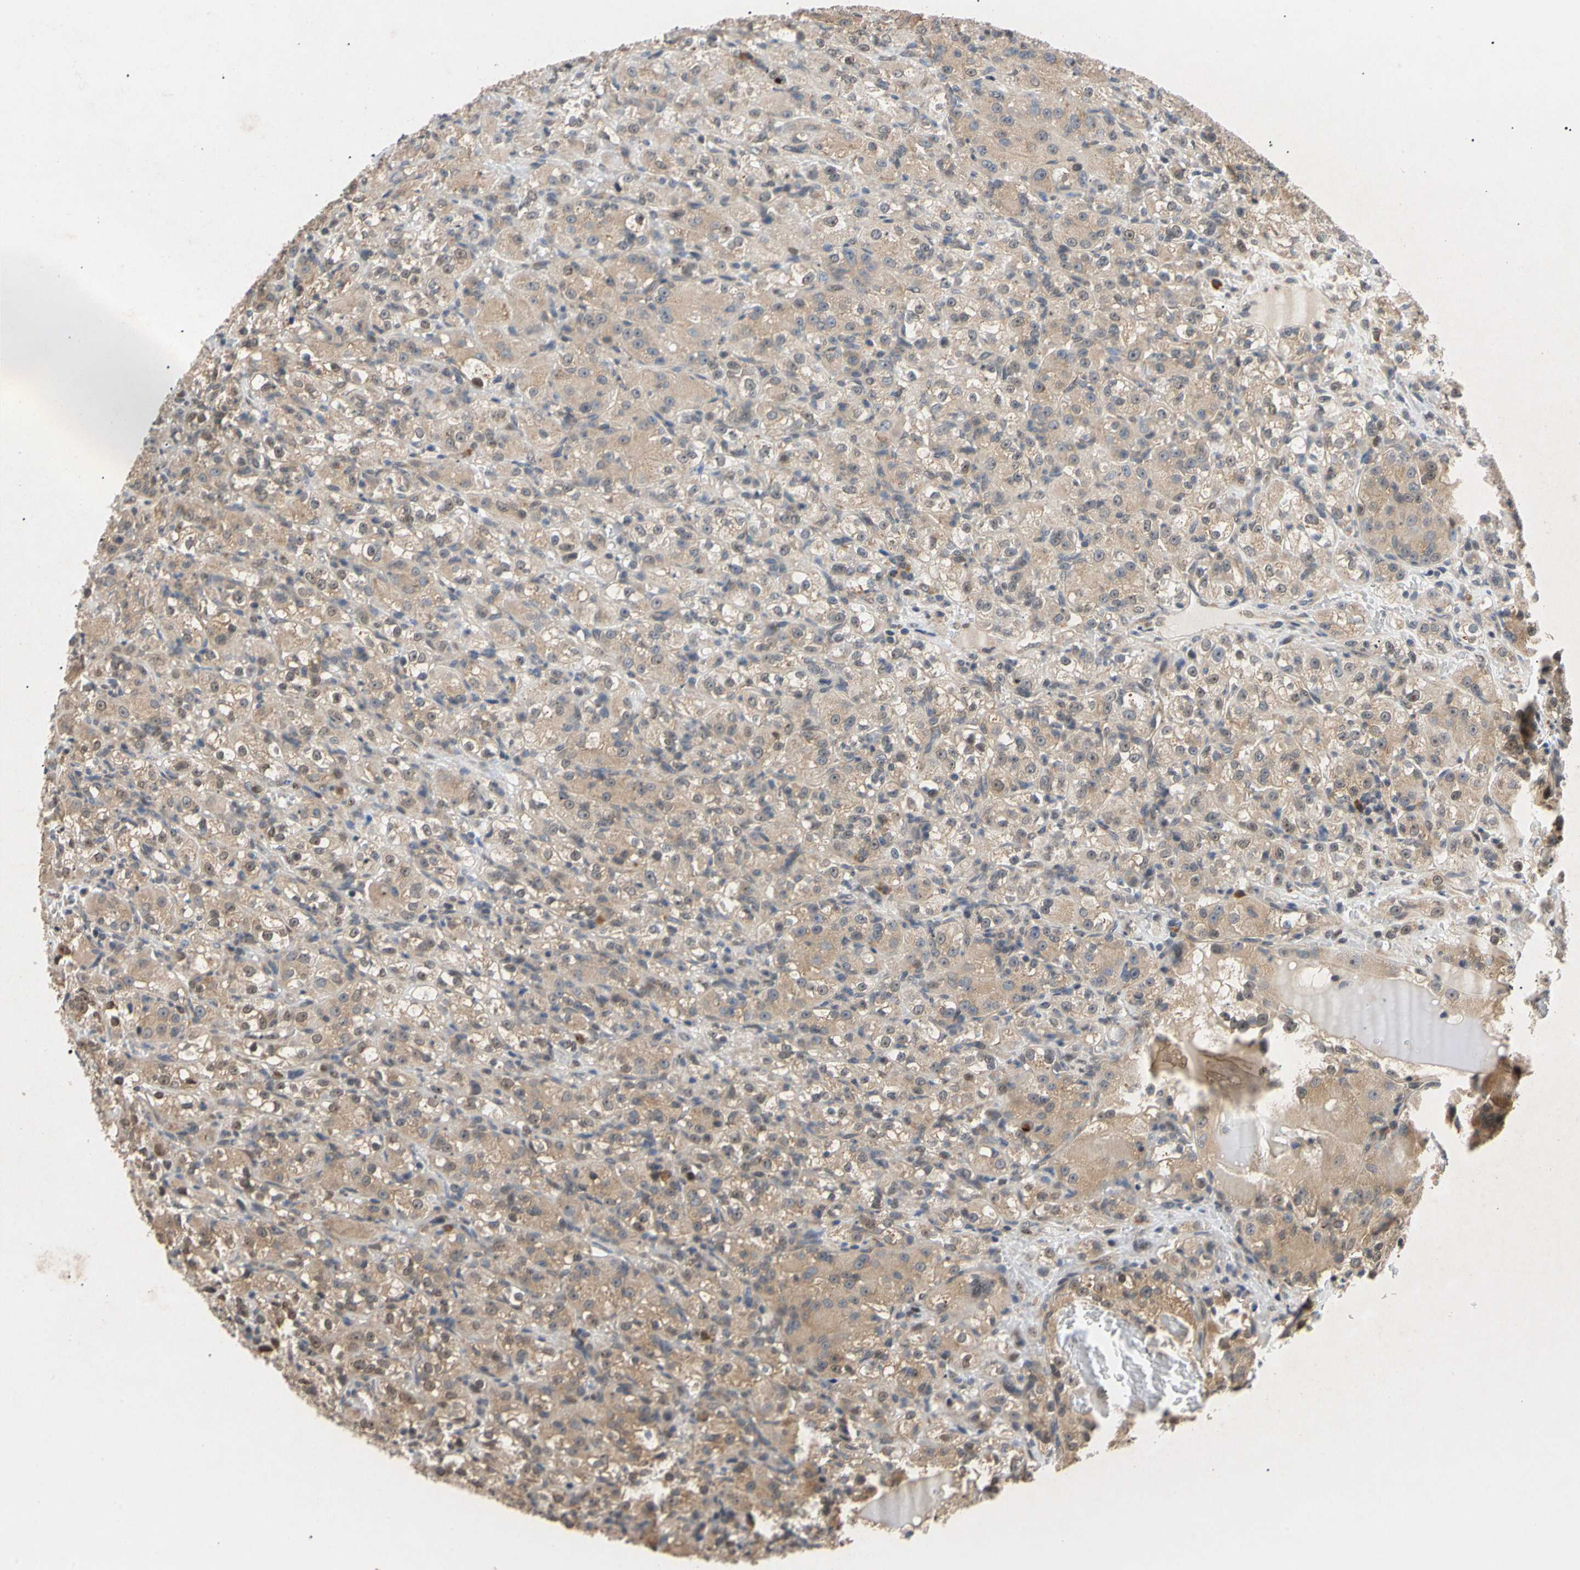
{"staining": {"intensity": "weak", "quantity": ">75%", "location": "cytoplasmic/membranous"}, "tissue": "renal cancer", "cell_type": "Tumor cells", "image_type": "cancer", "snomed": [{"axis": "morphology", "description": "Normal tissue, NOS"}, {"axis": "morphology", "description": "Adenocarcinoma, NOS"}, {"axis": "topography", "description": "Kidney"}], "caption": "This is a micrograph of immunohistochemistry (IHC) staining of renal adenocarcinoma, which shows weak expression in the cytoplasmic/membranous of tumor cells.", "gene": "EIF1AX", "patient": {"sex": "male", "age": 61}}